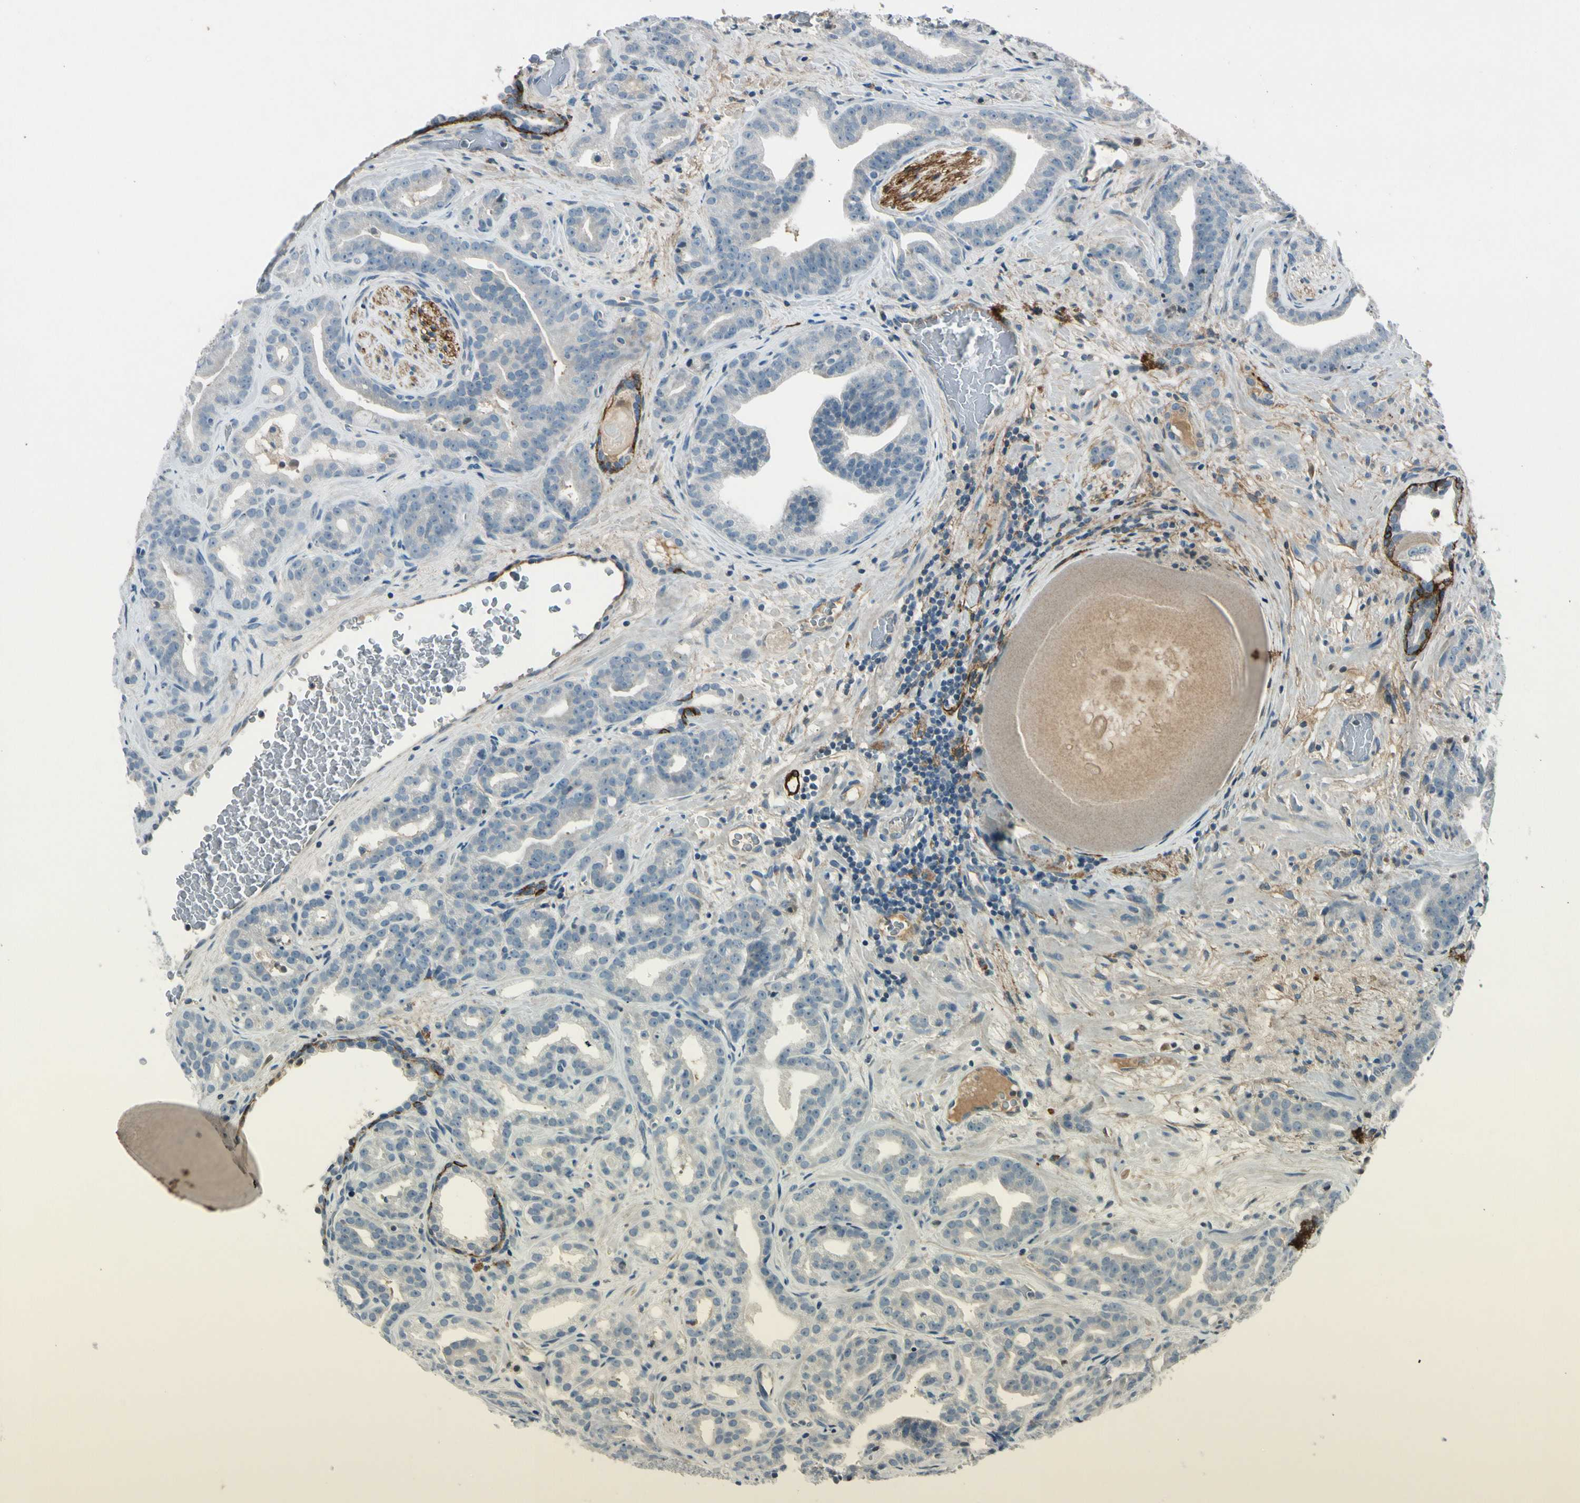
{"staining": {"intensity": "negative", "quantity": "none", "location": "none"}, "tissue": "prostate cancer", "cell_type": "Tumor cells", "image_type": "cancer", "snomed": [{"axis": "morphology", "description": "Adenocarcinoma, Low grade"}, {"axis": "topography", "description": "Prostate"}], "caption": "An image of human prostate cancer is negative for staining in tumor cells.", "gene": "PDPN", "patient": {"sex": "male", "age": 63}}